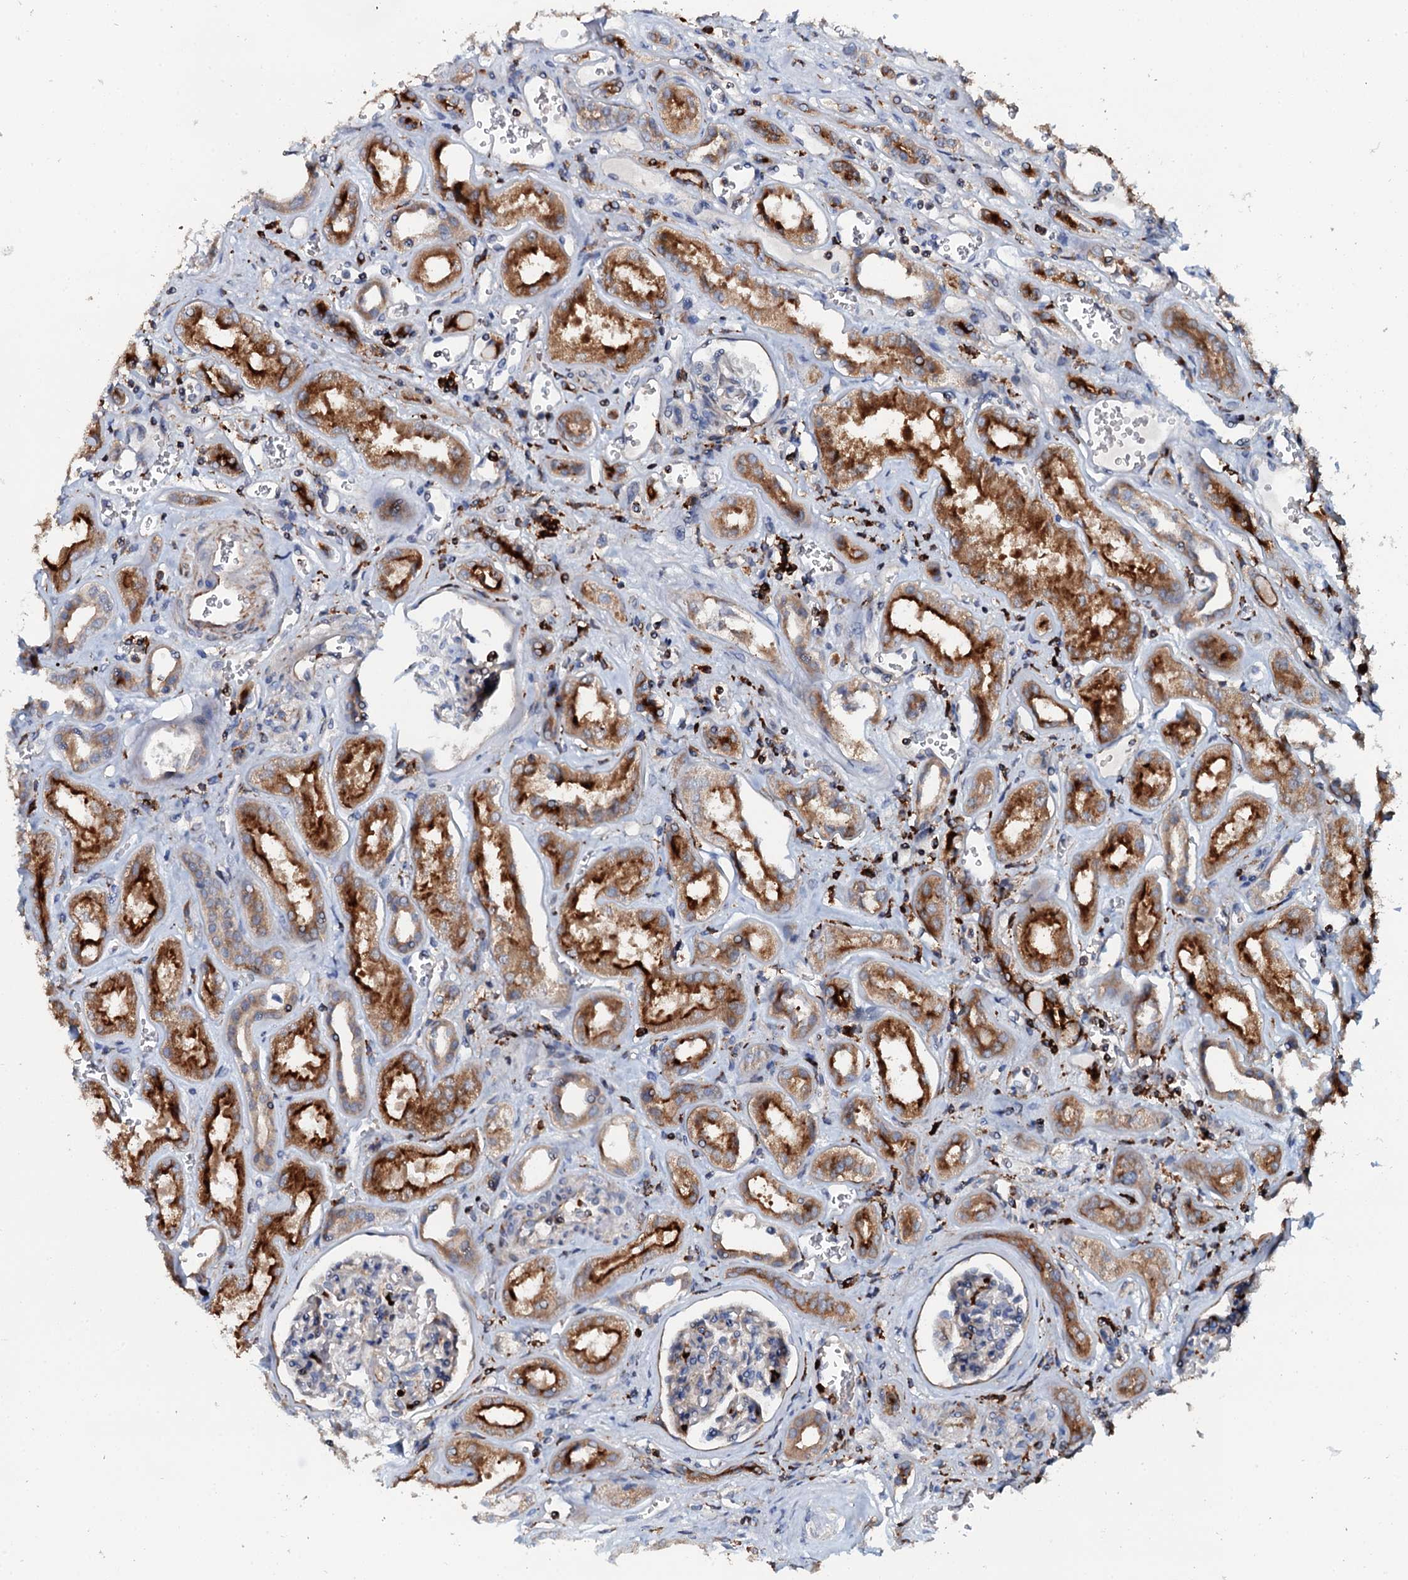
{"staining": {"intensity": "moderate", "quantity": "<25%", "location": "cytoplasmic/membranous"}, "tissue": "kidney", "cell_type": "Cells in glomeruli", "image_type": "normal", "snomed": [{"axis": "morphology", "description": "Normal tissue, NOS"}, {"axis": "morphology", "description": "Adenocarcinoma, NOS"}, {"axis": "topography", "description": "Kidney"}], "caption": "A high-resolution image shows IHC staining of benign kidney, which demonstrates moderate cytoplasmic/membranous expression in approximately <25% of cells in glomeruli. (DAB = brown stain, brightfield microscopy at high magnification).", "gene": "VAMP8", "patient": {"sex": "female", "age": 68}}